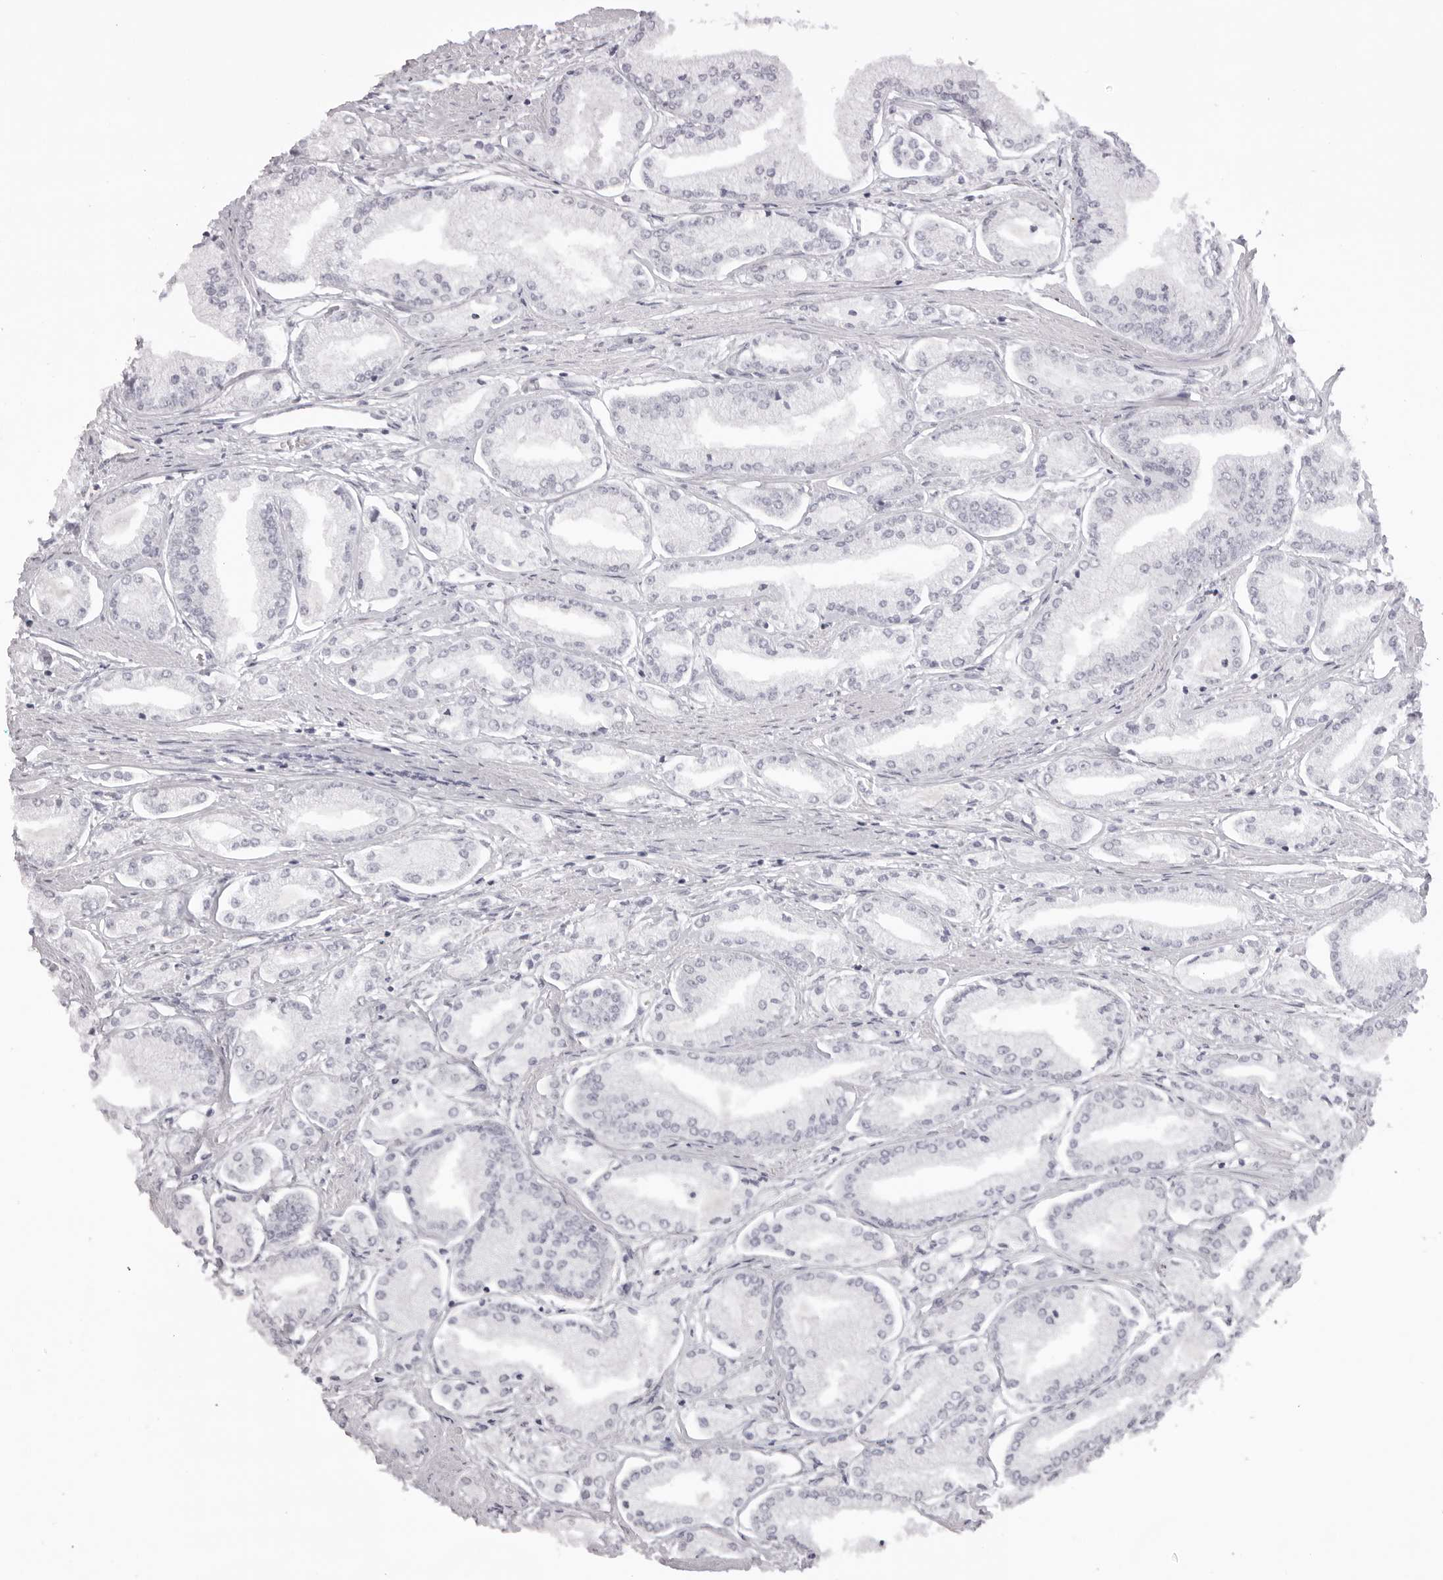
{"staining": {"intensity": "negative", "quantity": "none", "location": "none"}, "tissue": "prostate cancer", "cell_type": "Tumor cells", "image_type": "cancer", "snomed": [{"axis": "morphology", "description": "Adenocarcinoma, Low grade"}, {"axis": "topography", "description": "Prostate"}], "caption": "Image shows no protein expression in tumor cells of low-grade adenocarcinoma (prostate) tissue. Nuclei are stained in blue.", "gene": "MAFK", "patient": {"sex": "male", "age": 52}}